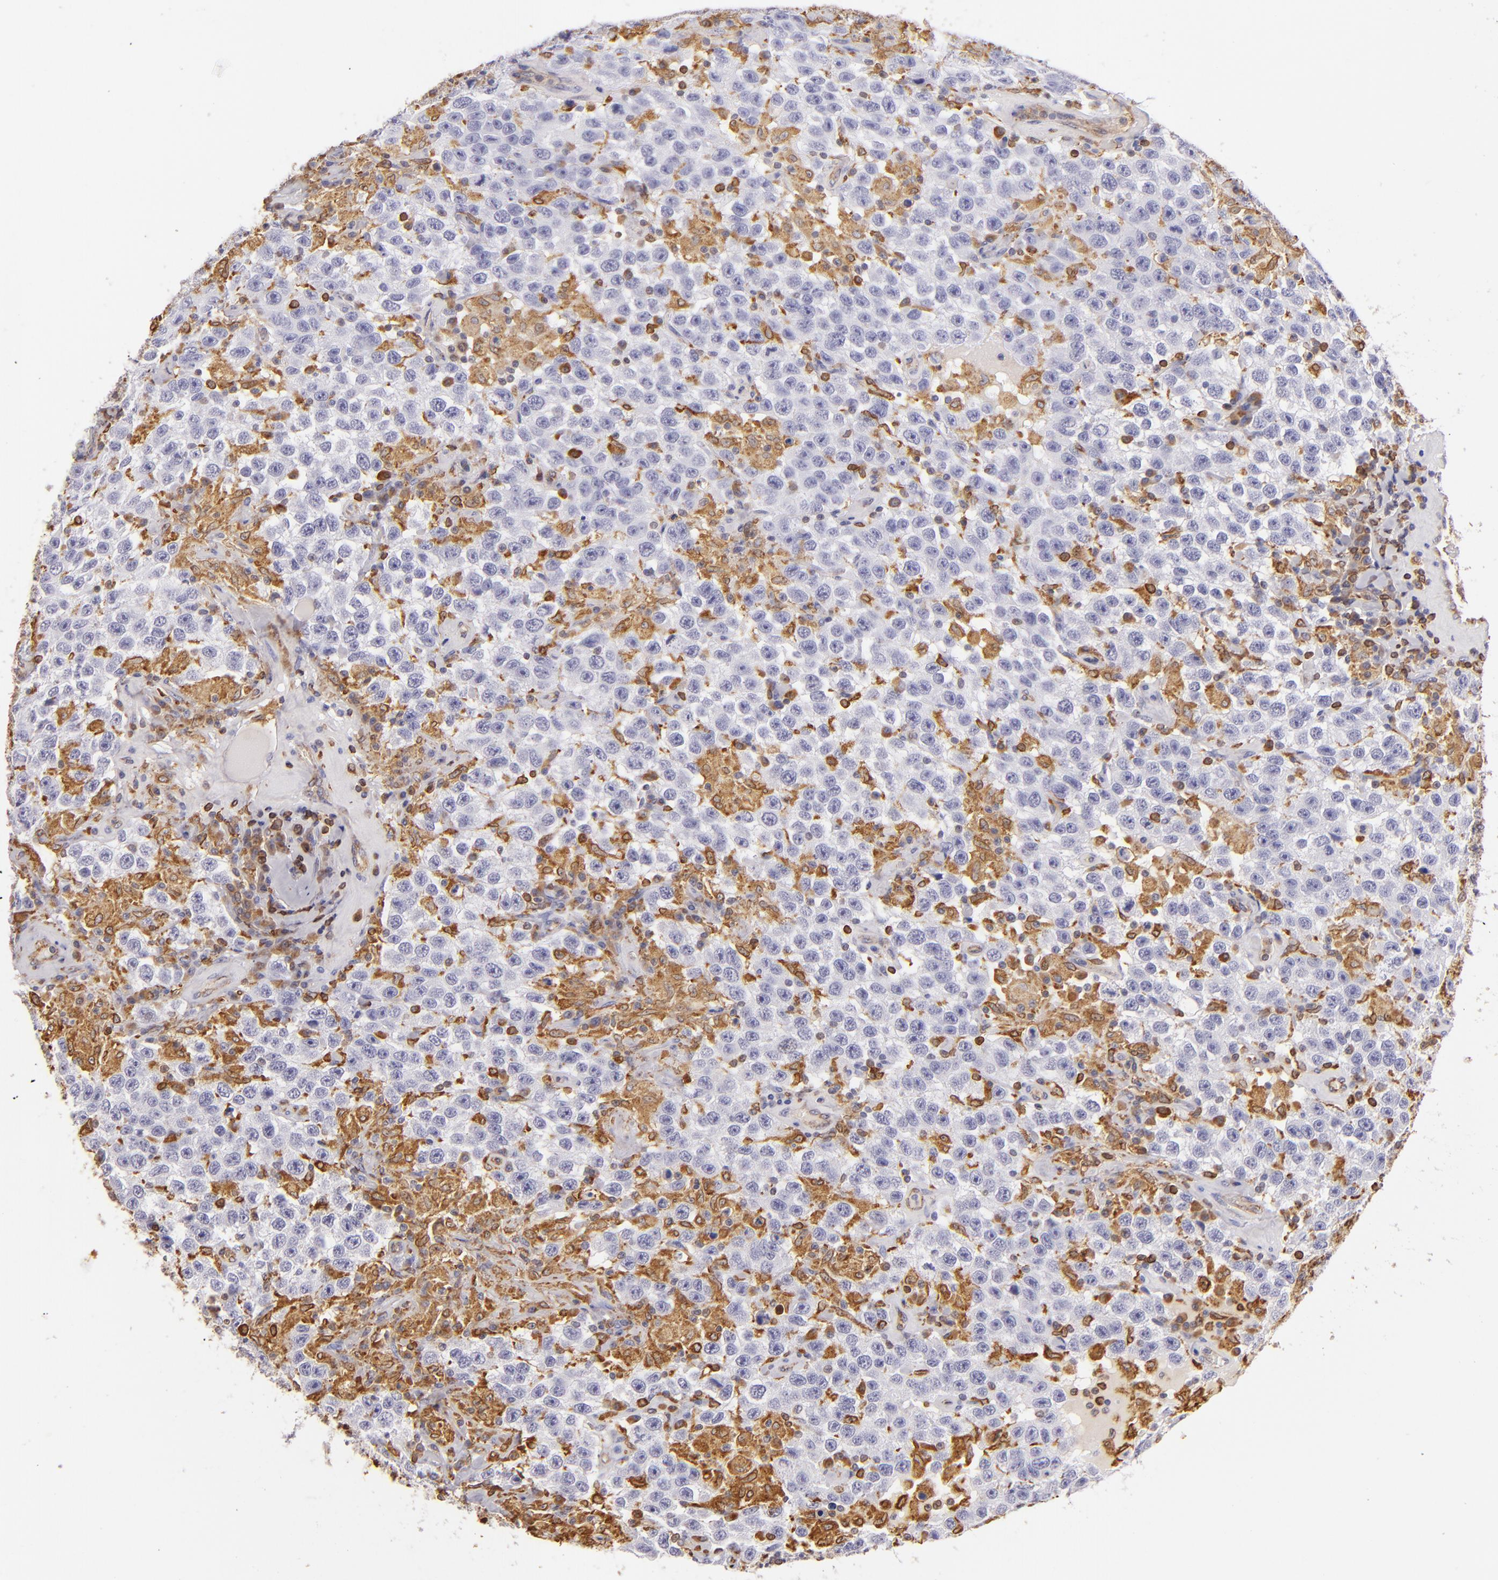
{"staining": {"intensity": "negative", "quantity": "none", "location": "none"}, "tissue": "testis cancer", "cell_type": "Tumor cells", "image_type": "cancer", "snomed": [{"axis": "morphology", "description": "Seminoma, NOS"}, {"axis": "topography", "description": "Testis"}], "caption": "Testis cancer stained for a protein using IHC exhibits no expression tumor cells.", "gene": "CD74", "patient": {"sex": "male", "age": 41}}